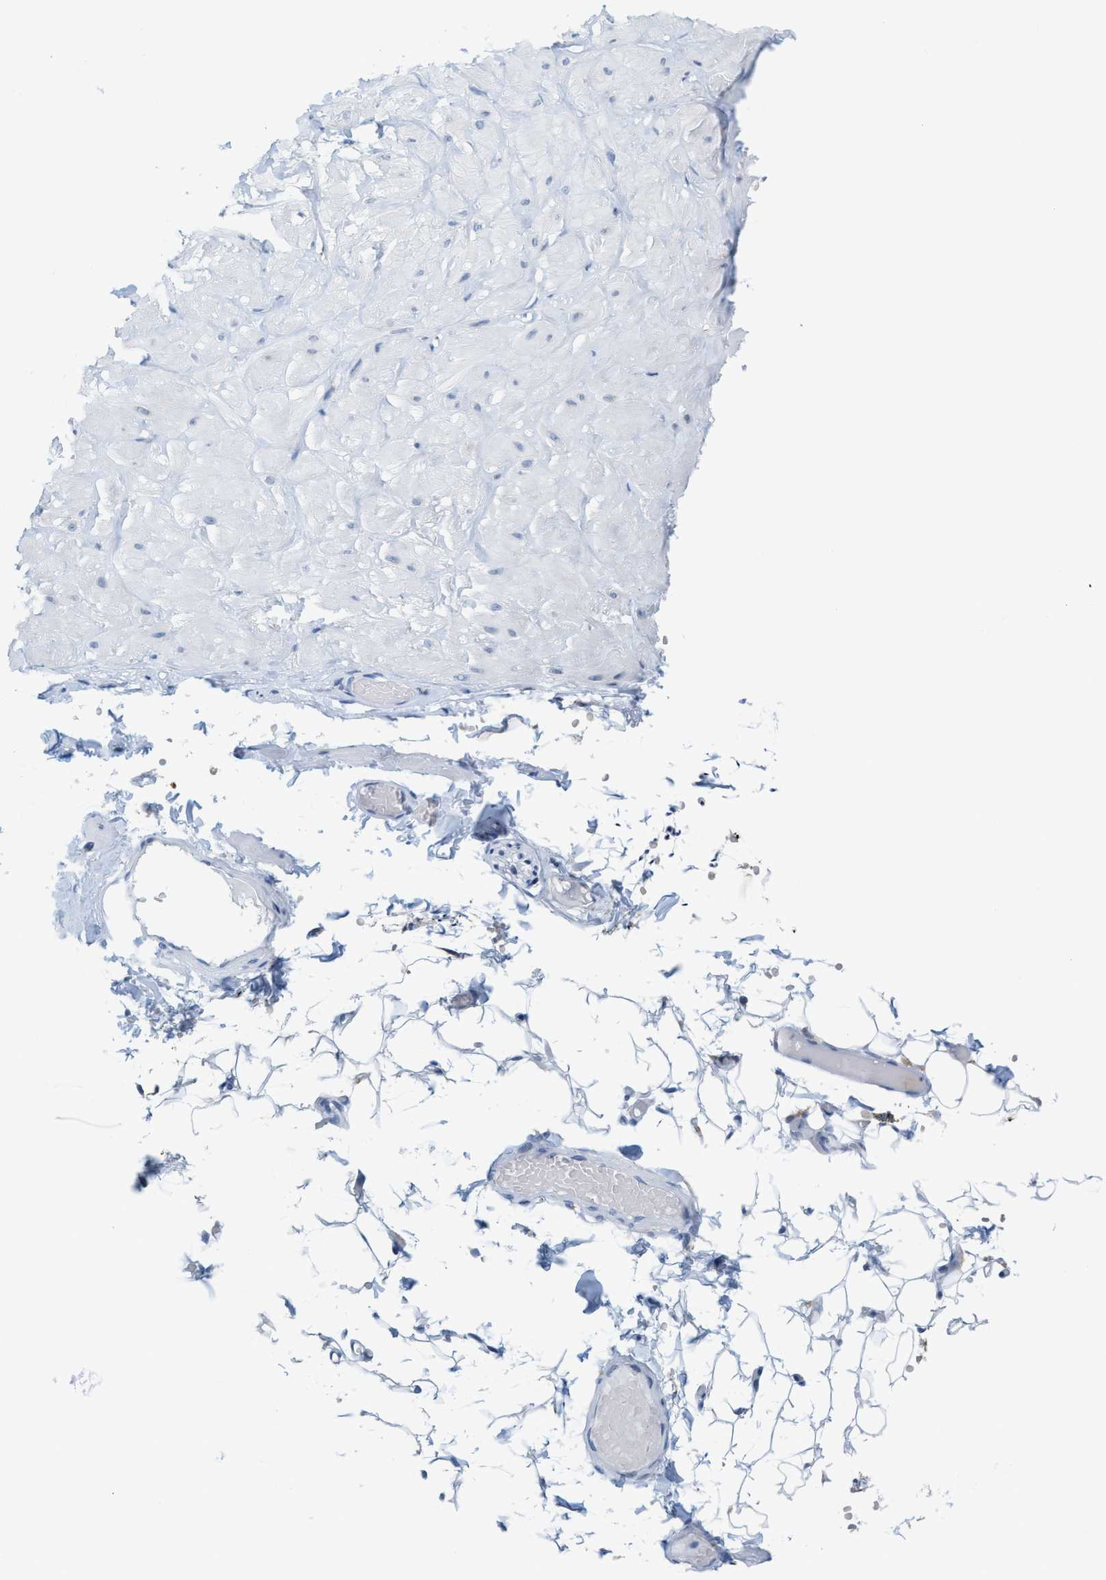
{"staining": {"intensity": "negative", "quantity": "none", "location": "none"}, "tissue": "adipose tissue", "cell_type": "Adipocytes", "image_type": "normal", "snomed": [{"axis": "morphology", "description": "Normal tissue, NOS"}, {"axis": "topography", "description": "Adipose tissue"}, {"axis": "topography", "description": "Vascular tissue"}, {"axis": "topography", "description": "Peripheral nerve tissue"}], "caption": "Adipocytes are negative for brown protein staining in normal adipose tissue.", "gene": "KIFC3", "patient": {"sex": "male", "age": 25}}